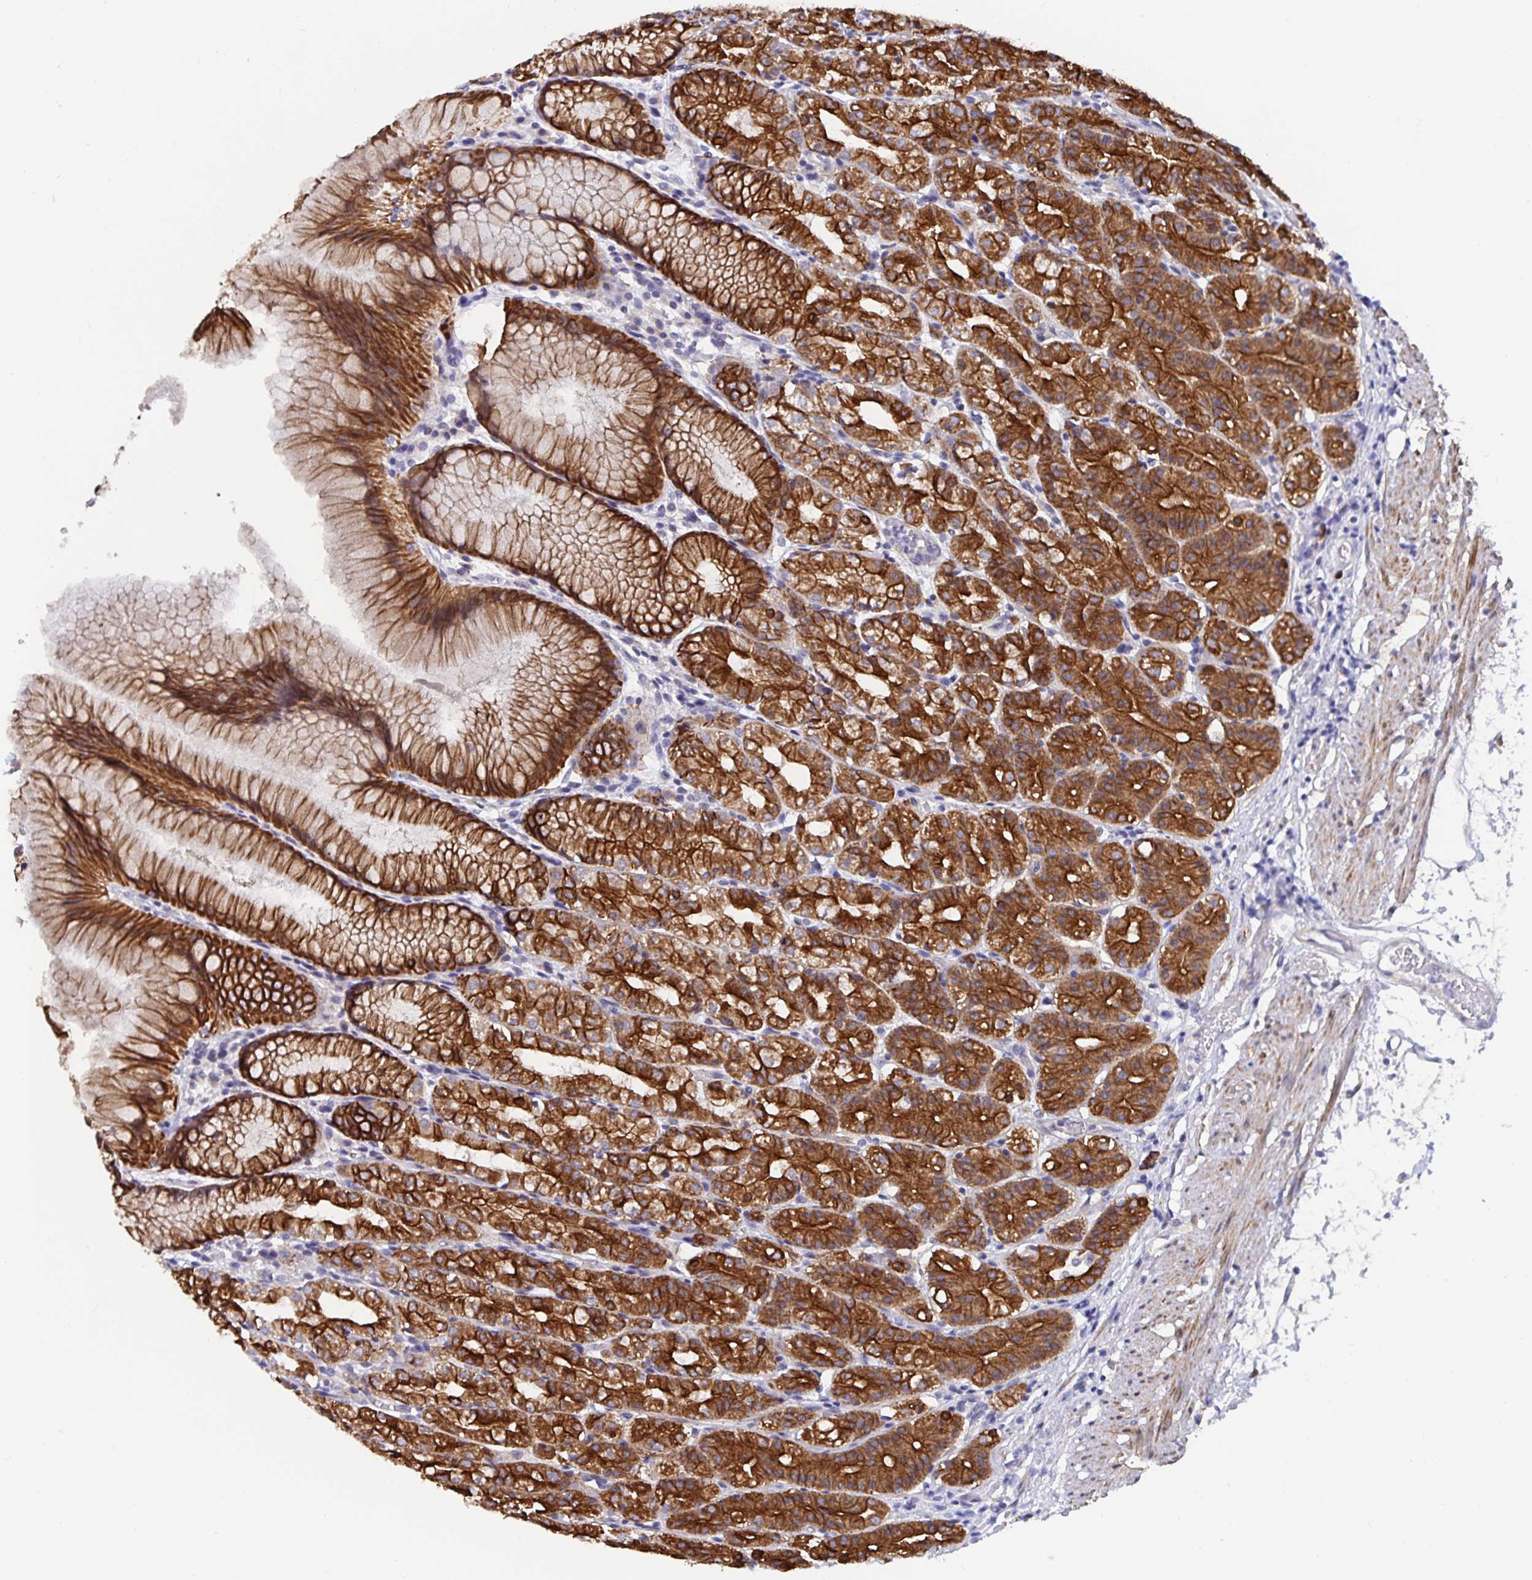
{"staining": {"intensity": "strong", "quantity": "25%-75%", "location": "cytoplasmic/membranous"}, "tissue": "stomach", "cell_type": "Glandular cells", "image_type": "normal", "snomed": [{"axis": "morphology", "description": "Normal tissue, NOS"}, {"axis": "topography", "description": "Stomach"}], "caption": "Brown immunohistochemical staining in benign human stomach demonstrates strong cytoplasmic/membranous staining in about 25%-75% of glandular cells. Immunohistochemistry (ihc) stains the protein in brown and the nuclei are stained blue.", "gene": "ZIK1", "patient": {"sex": "female", "age": 57}}